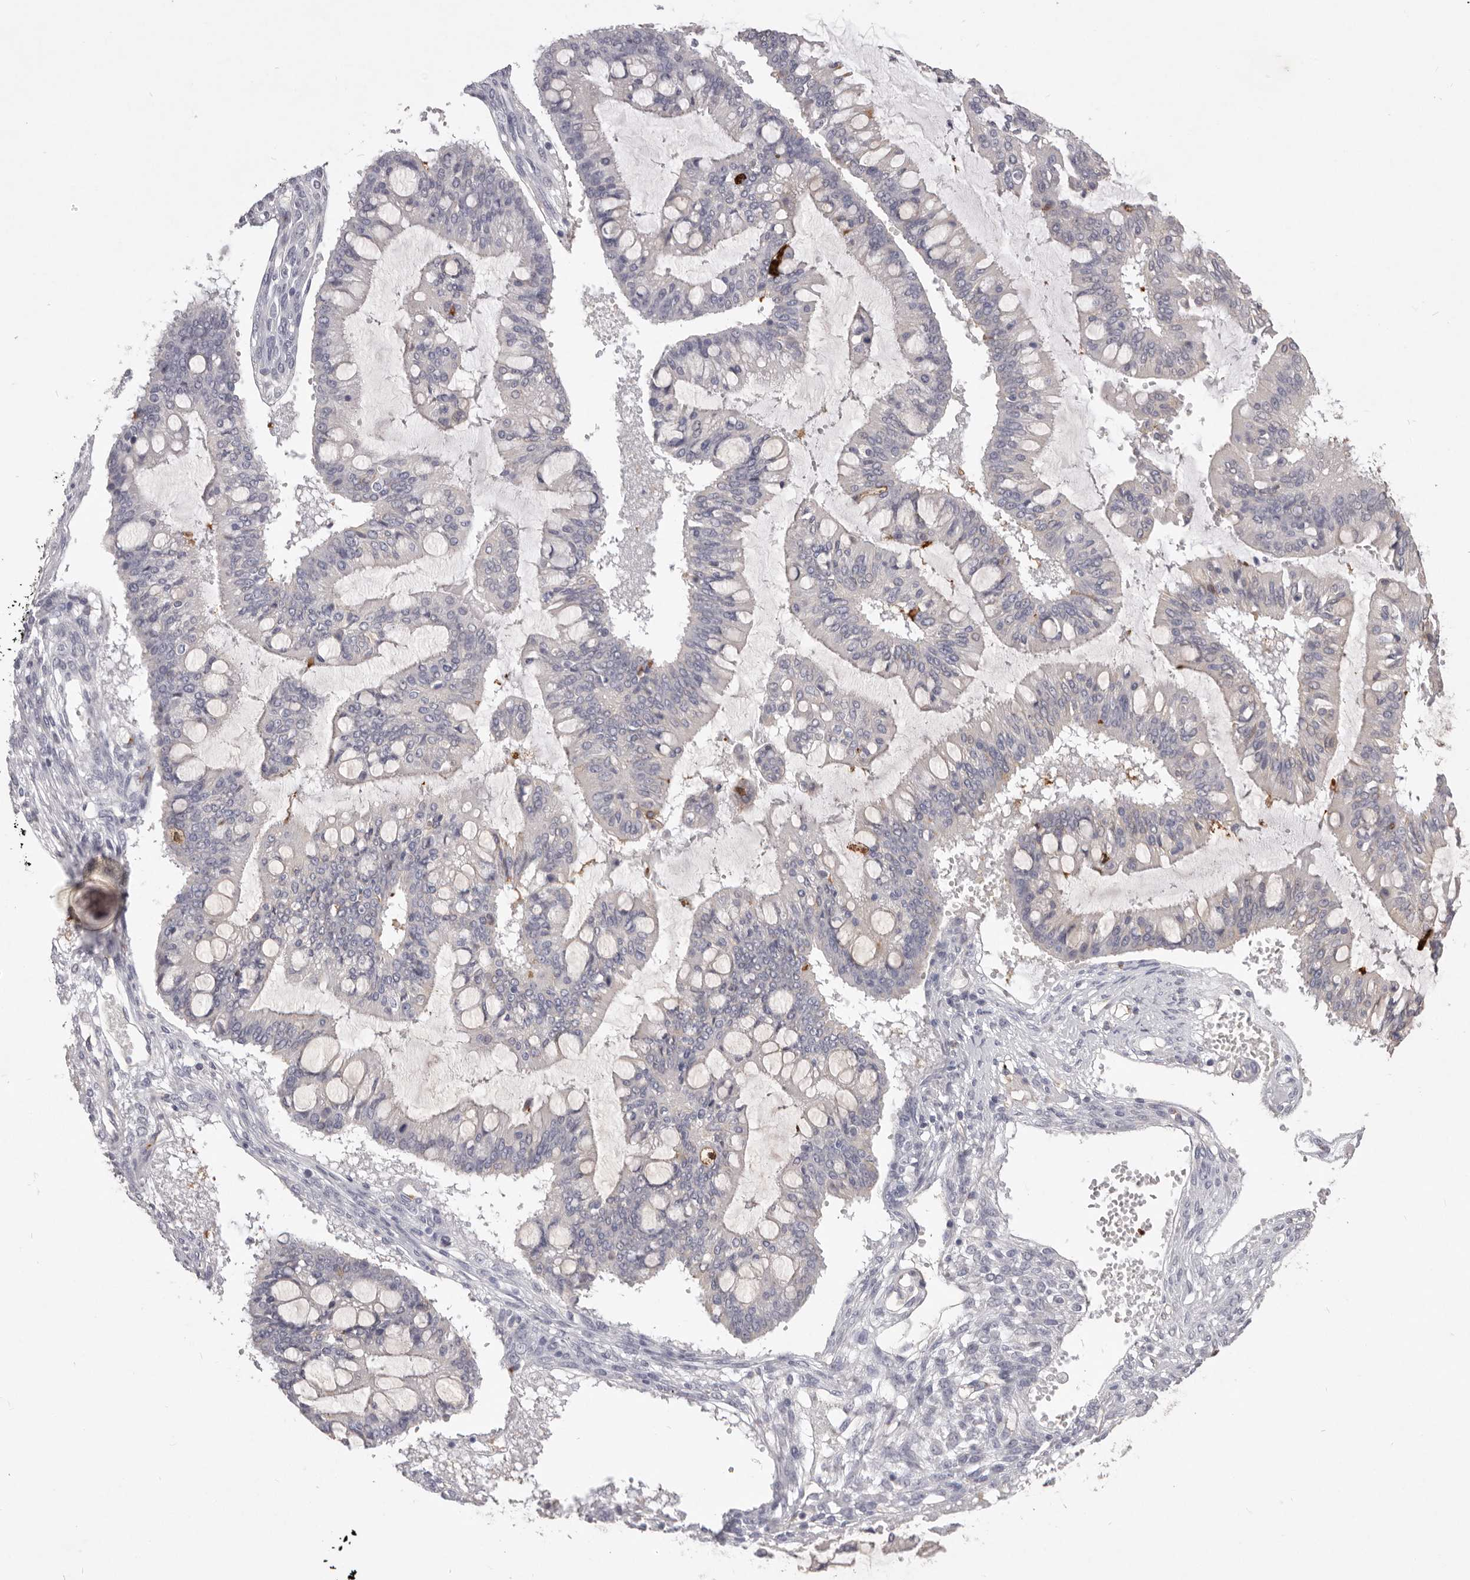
{"staining": {"intensity": "negative", "quantity": "none", "location": "none"}, "tissue": "ovarian cancer", "cell_type": "Tumor cells", "image_type": "cancer", "snomed": [{"axis": "morphology", "description": "Cystadenocarcinoma, mucinous, NOS"}, {"axis": "topography", "description": "Ovary"}], "caption": "The immunohistochemistry (IHC) histopathology image has no significant expression in tumor cells of ovarian cancer tissue.", "gene": "ZYG11B", "patient": {"sex": "female", "age": 73}}